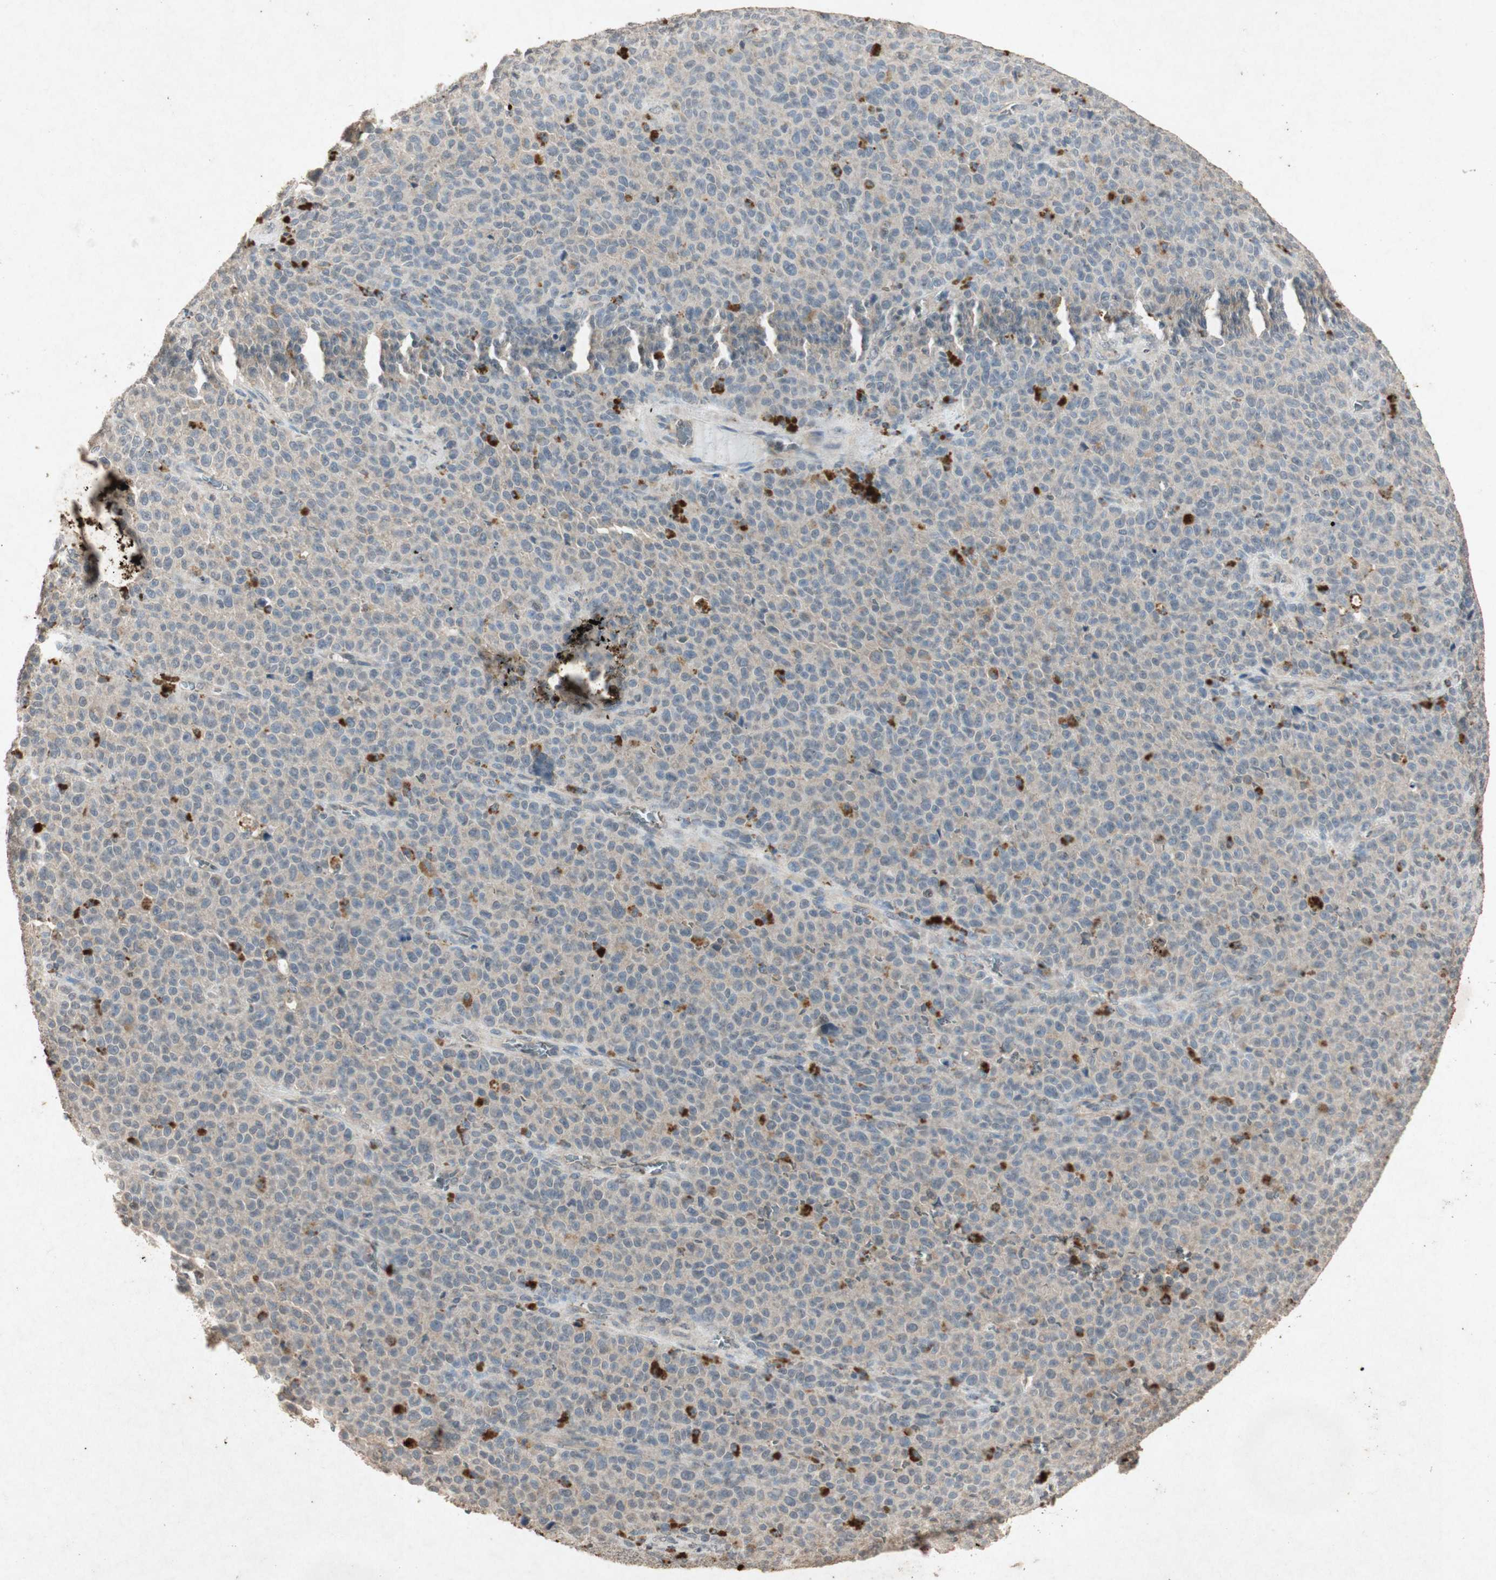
{"staining": {"intensity": "weak", "quantity": ">75%", "location": "cytoplasmic/membranous"}, "tissue": "melanoma", "cell_type": "Tumor cells", "image_type": "cancer", "snomed": [{"axis": "morphology", "description": "Malignant melanoma, NOS"}, {"axis": "topography", "description": "Skin"}], "caption": "This image exhibits immunohistochemistry (IHC) staining of human melanoma, with low weak cytoplasmic/membranous positivity in about >75% of tumor cells.", "gene": "MSRB1", "patient": {"sex": "female", "age": 82}}